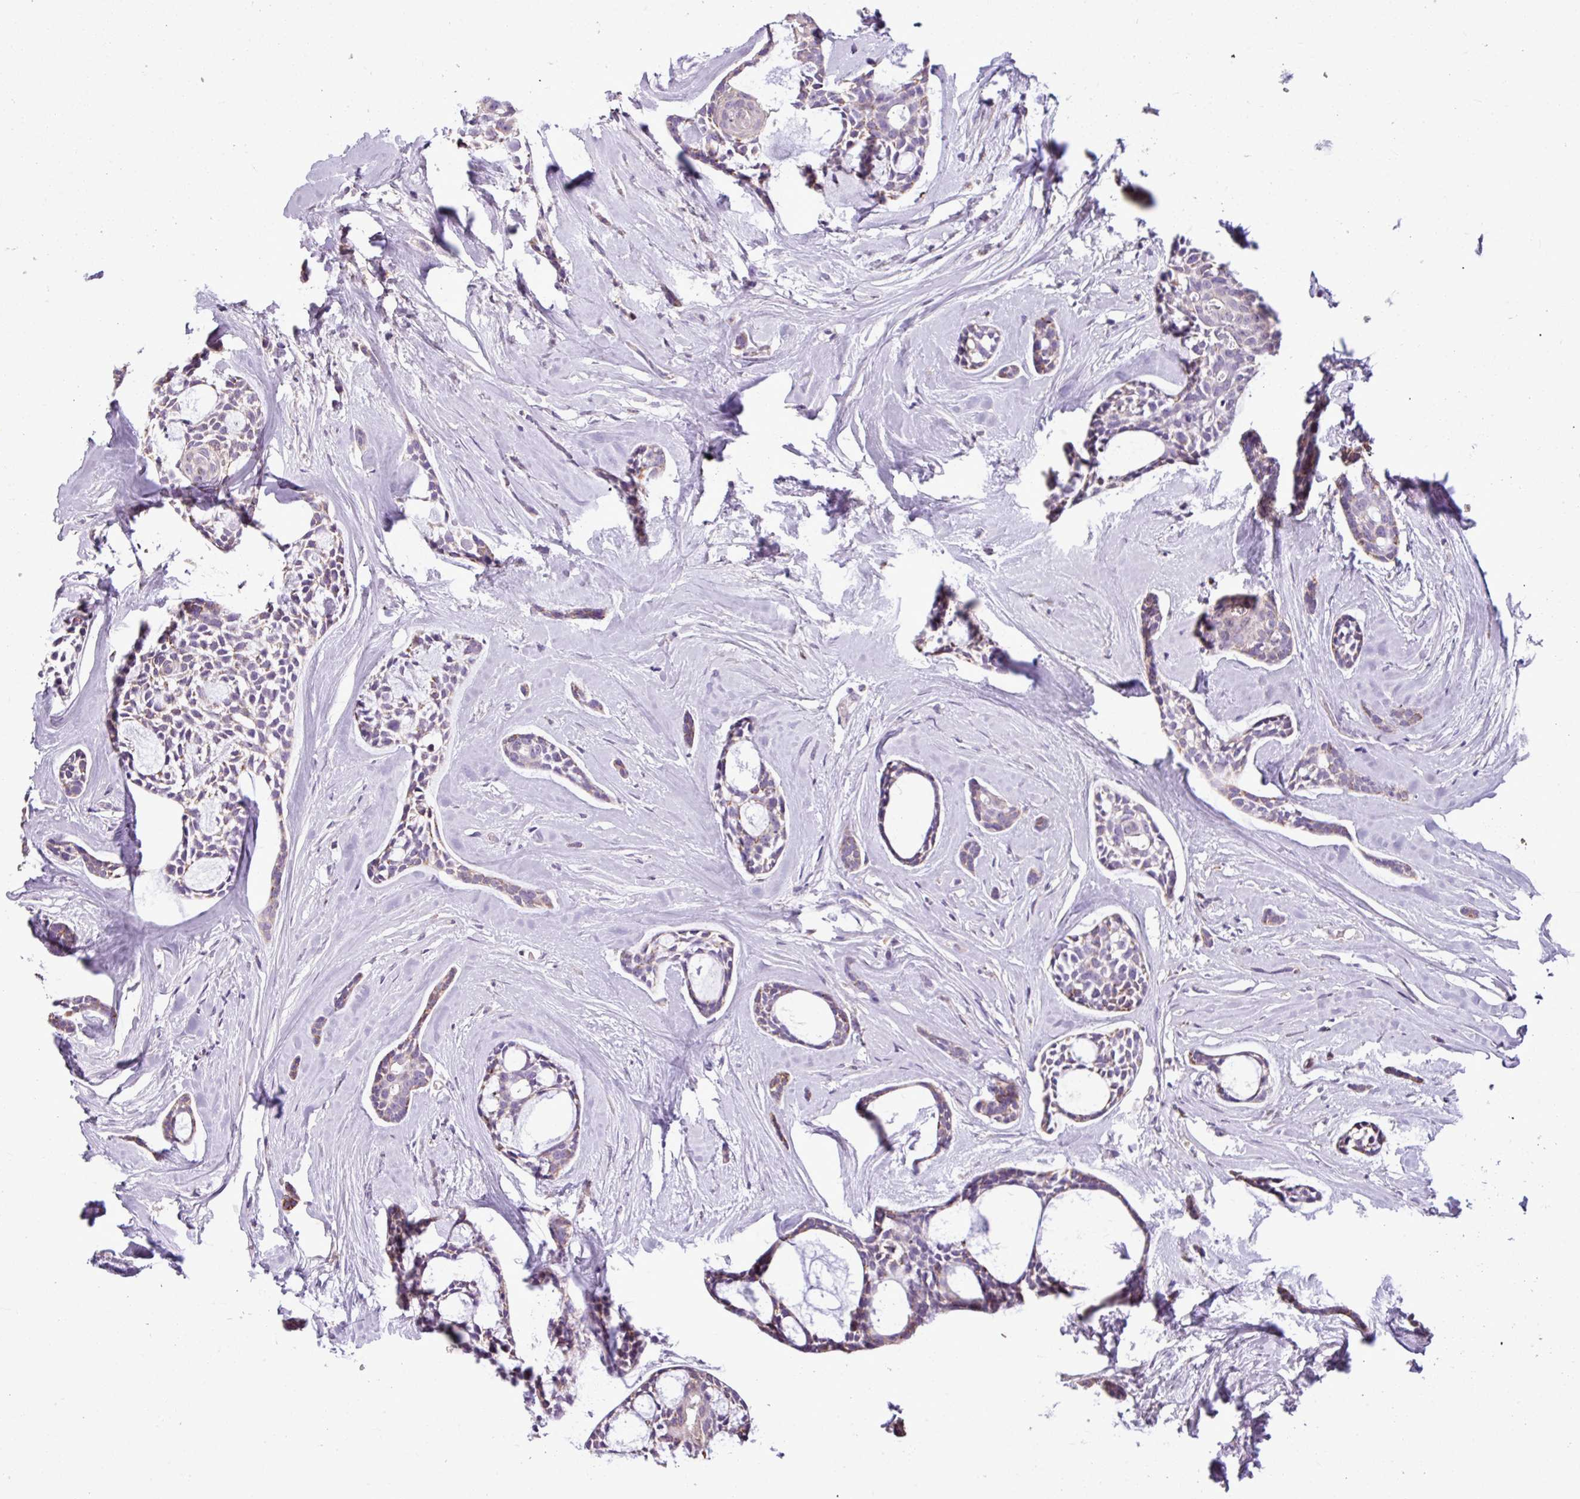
{"staining": {"intensity": "weak", "quantity": "25%-75%", "location": "cytoplasmic/membranous"}, "tissue": "head and neck cancer", "cell_type": "Tumor cells", "image_type": "cancer", "snomed": [{"axis": "morphology", "description": "Adenocarcinoma, NOS"}, {"axis": "topography", "description": "Subcutis"}, {"axis": "topography", "description": "Head-Neck"}], "caption": "IHC histopathology image of human head and neck cancer stained for a protein (brown), which displays low levels of weak cytoplasmic/membranous expression in approximately 25%-75% of tumor cells.", "gene": "ALDH2", "patient": {"sex": "female", "age": 73}}